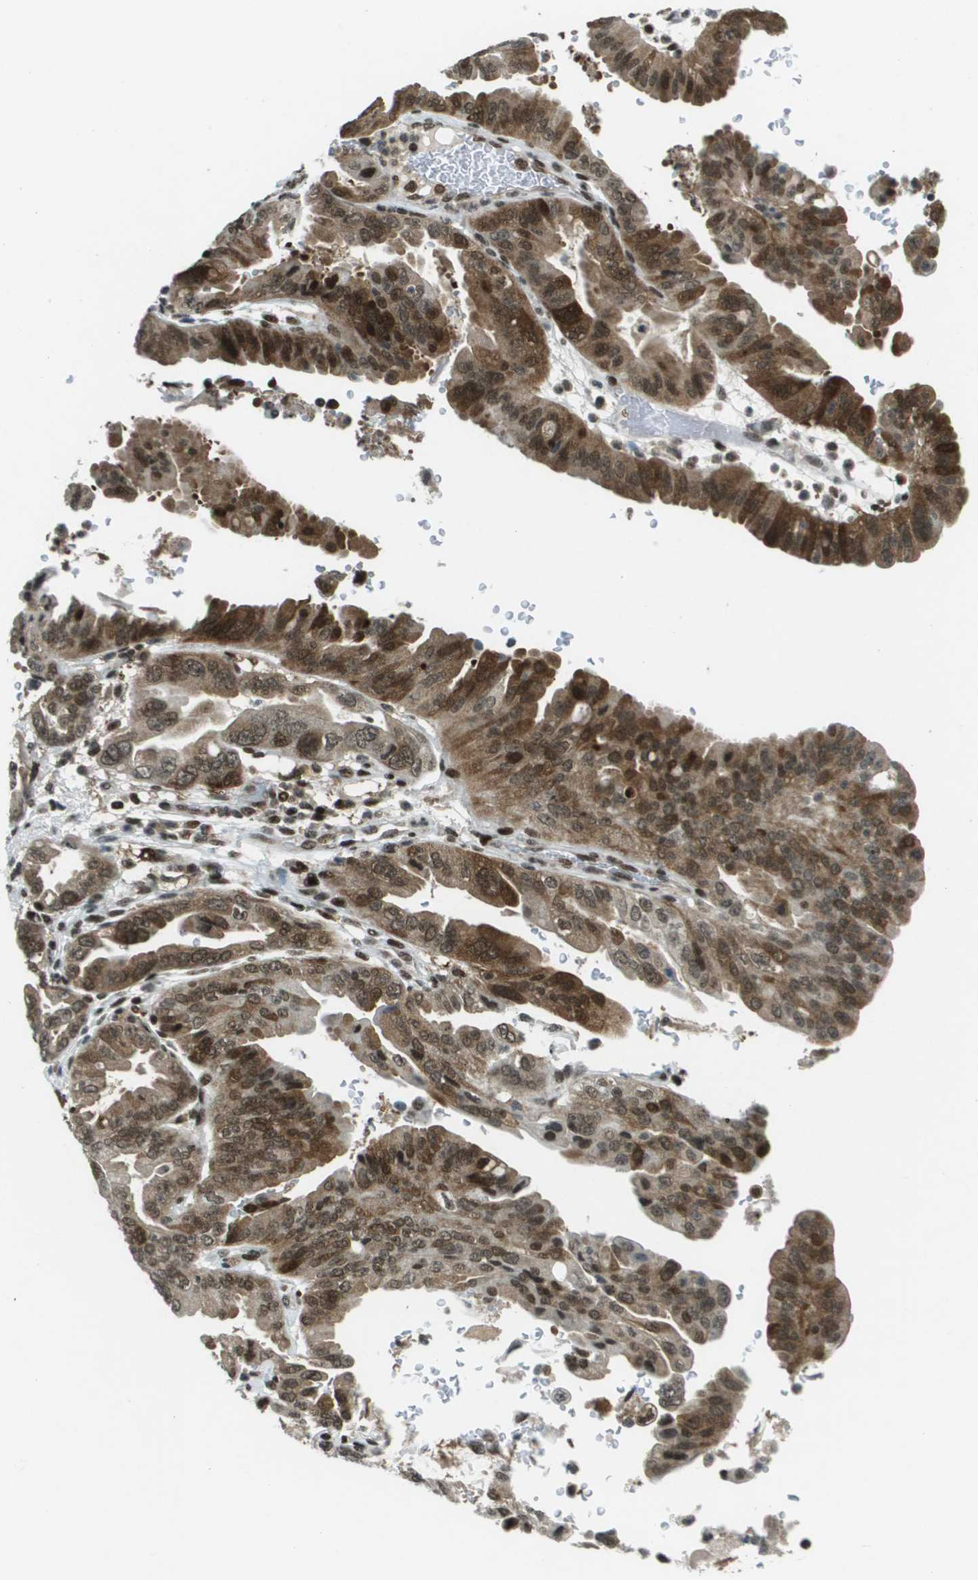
{"staining": {"intensity": "strong", "quantity": ">75%", "location": "cytoplasmic/membranous,nuclear"}, "tissue": "pancreatic cancer", "cell_type": "Tumor cells", "image_type": "cancer", "snomed": [{"axis": "morphology", "description": "Adenocarcinoma, NOS"}, {"axis": "topography", "description": "Pancreas"}], "caption": "Pancreatic adenocarcinoma stained with a brown dye demonstrates strong cytoplasmic/membranous and nuclear positive staining in approximately >75% of tumor cells.", "gene": "IRF7", "patient": {"sex": "male", "age": 70}}